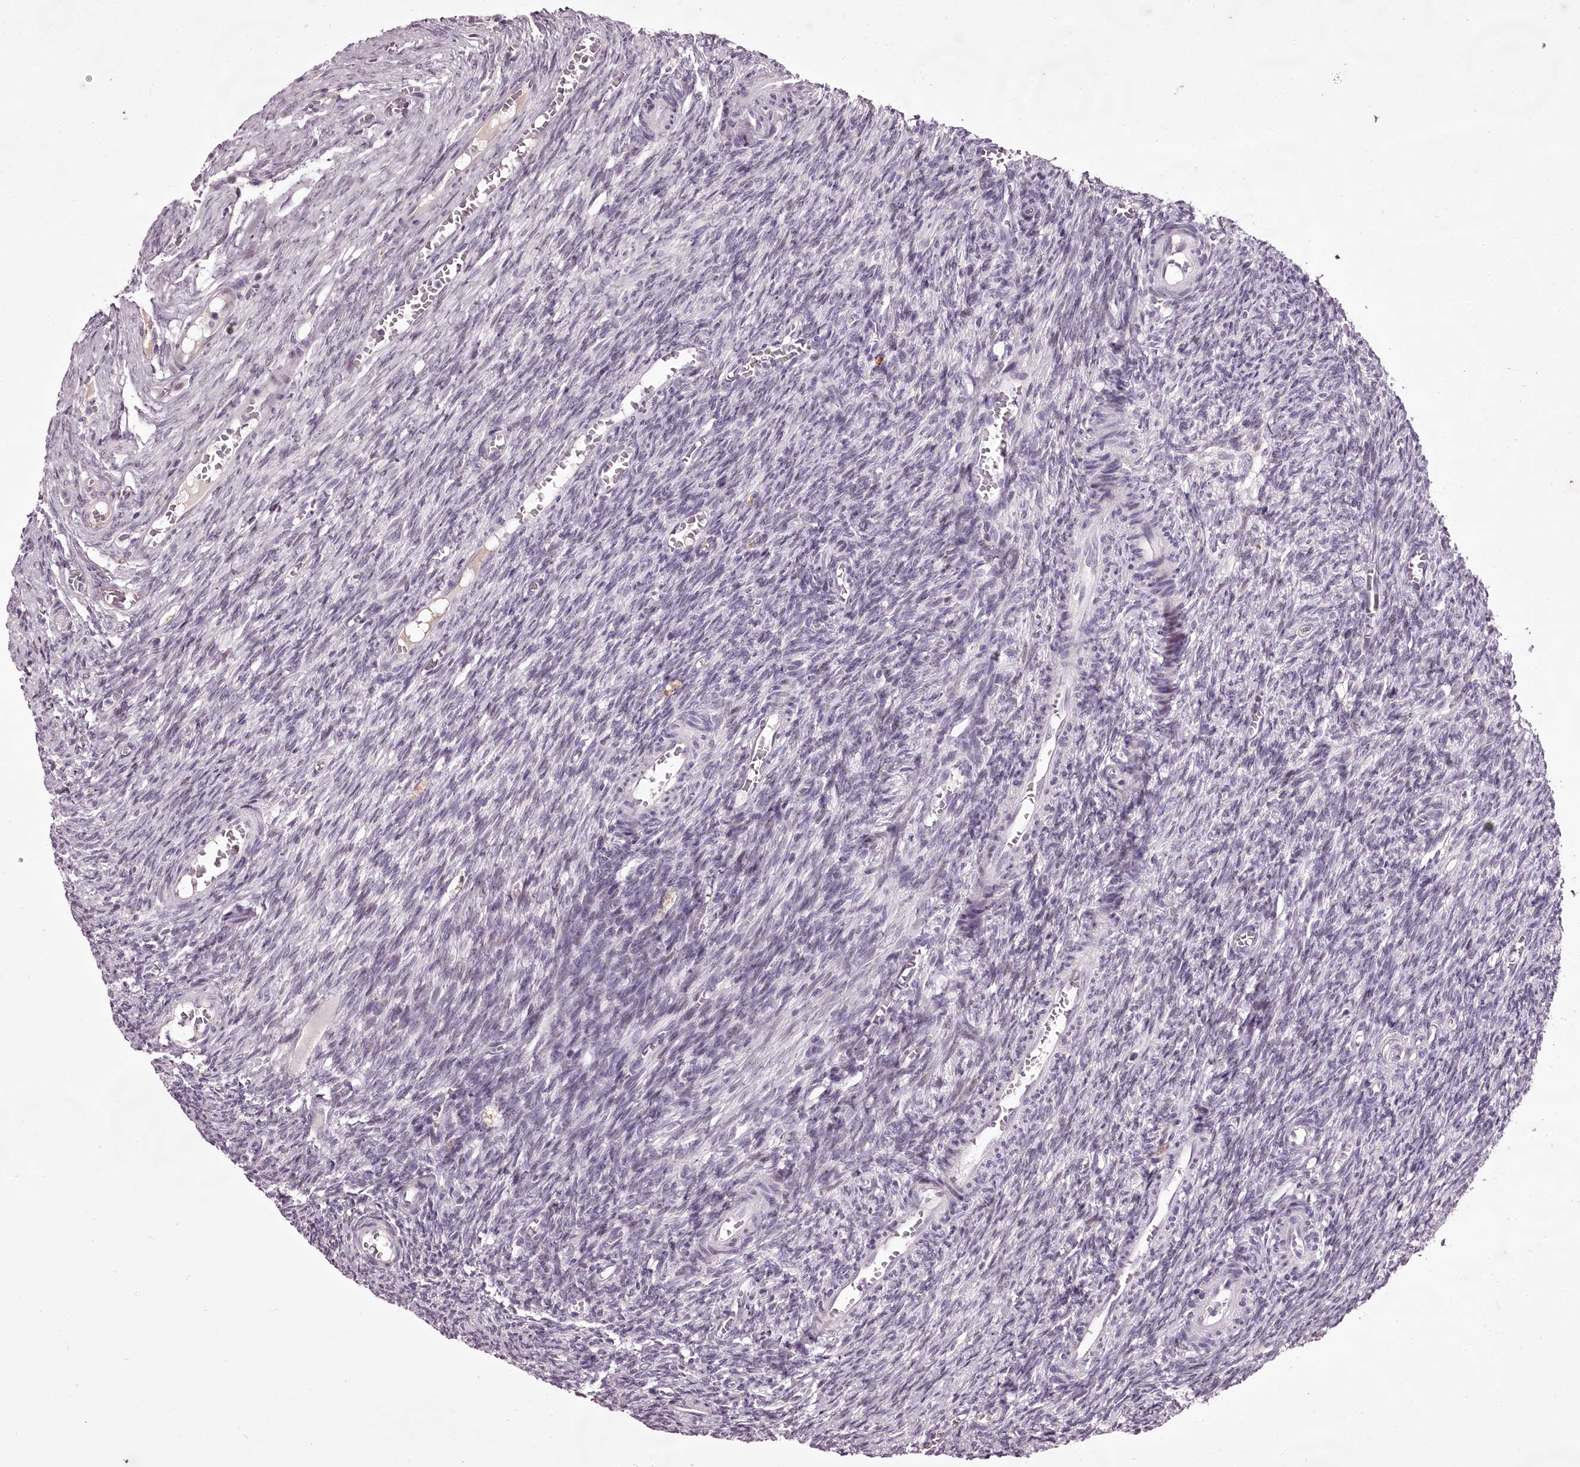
{"staining": {"intensity": "negative", "quantity": "none", "location": "none"}, "tissue": "ovary", "cell_type": "Ovarian stroma cells", "image_type": "normal", "snomed": [{"axis": "morphology", "description": "Normal tissue, NOS"}, {"axis": "topography", "description": "Ovary"}], "caption": "Protein analysis of unremarkable ovary exhibits no significant positivity in ovarian stroma cells. (DAB (3,3'-diaminobenzidine) IHC with hematoxylin counter stain).", "gene": "C1orf56", "patient": {"sex": "female", "age": 27}}